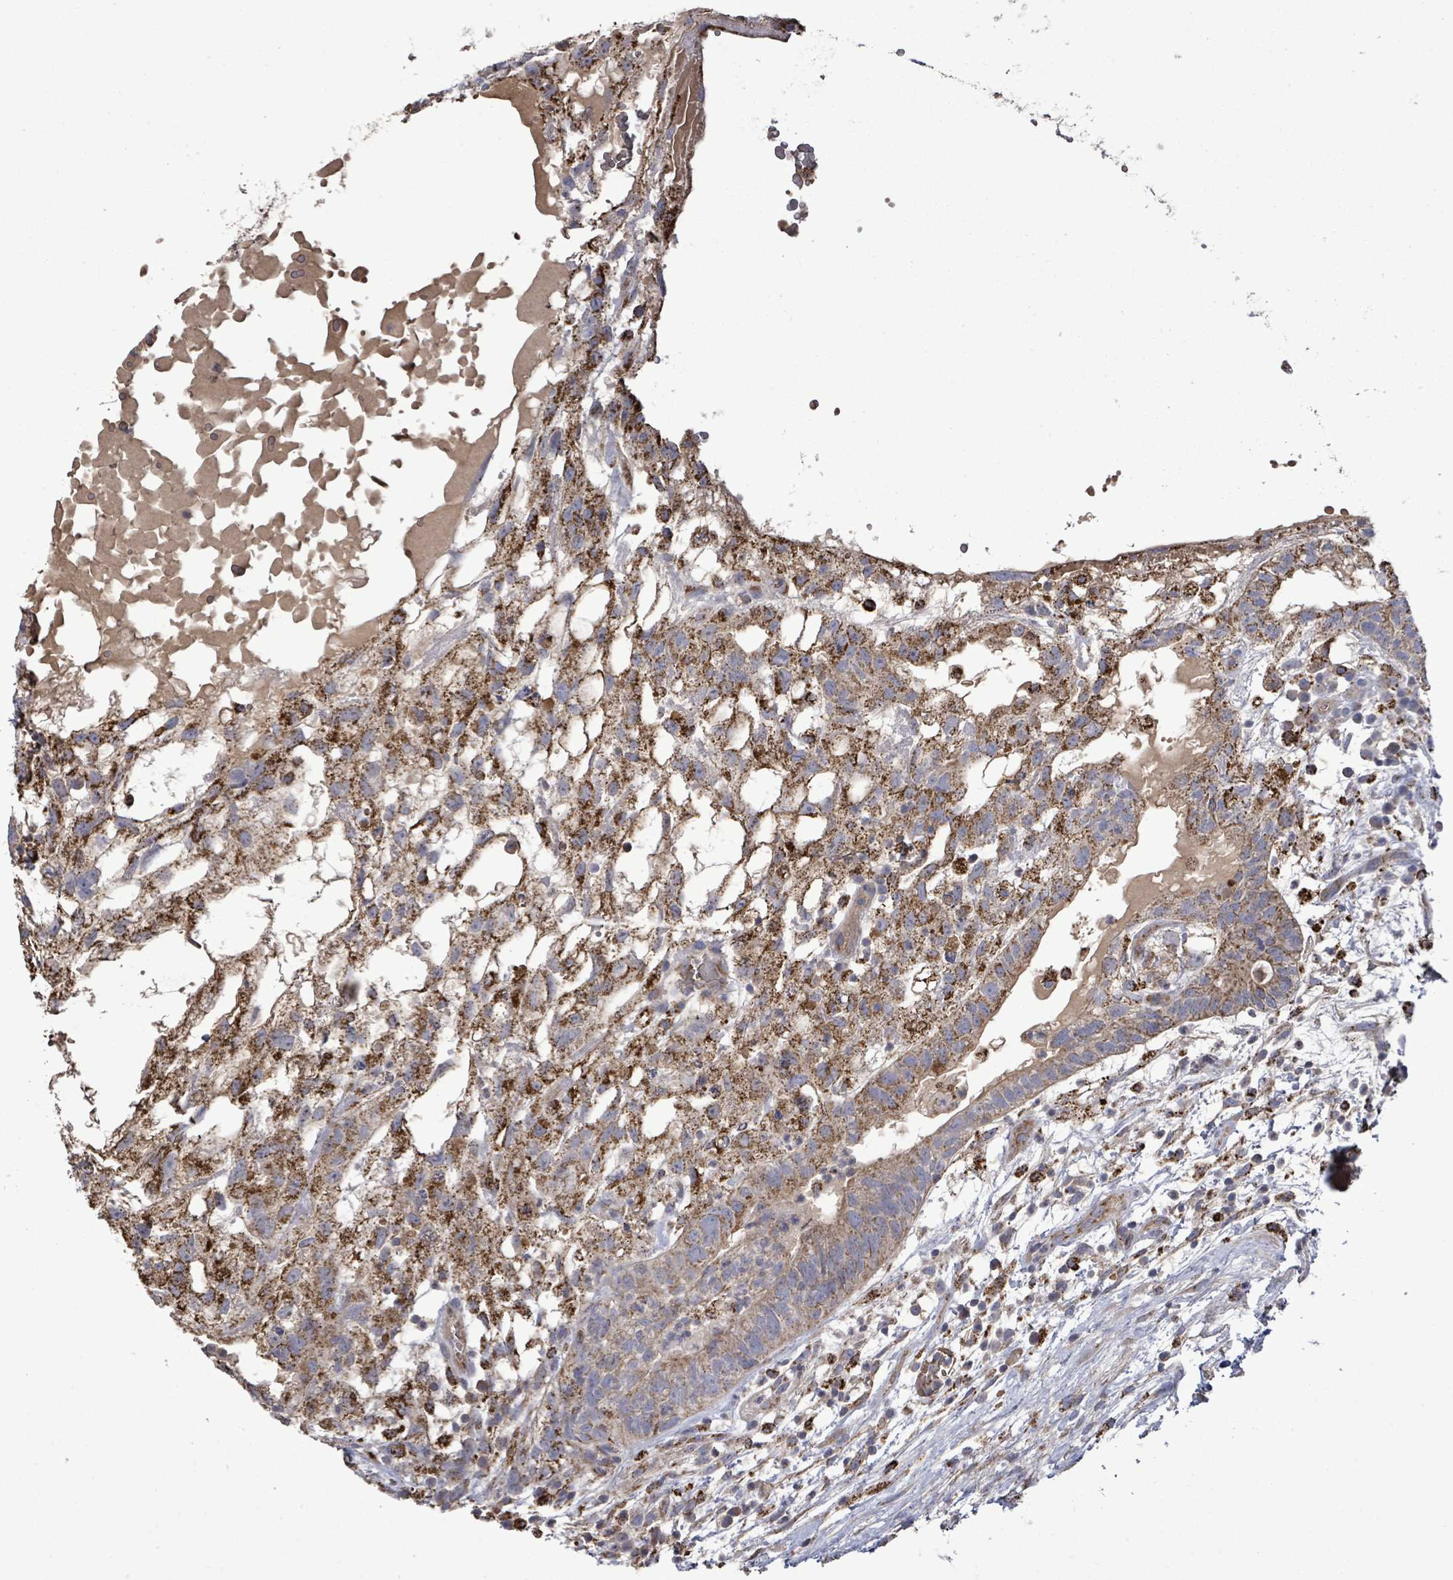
{"staining": {"intensity": "strong", "quantity": "25%-75%", "location": "cytoplasmic/membranous"}, "tissue": "testis cancer", "cell_type": "Tumor cells", "image_type": "cancer", "snomed": [{"axis": "morphology", "description": "Normal tissue, NOS"}, {"axis": "morphology", "description": "Carcinoma, Embryonal, NOS"}, {"axis": "topography", "description": "Testis"}], "caption": "Human testis embryonal carcinoma stained with a brown dye displays strong cytoplasmic/membranous positive expression in approximately 25%-75% of tumor cells.", "gene": "MTMR12", "patient": {"sex": "male", "age": 32}}